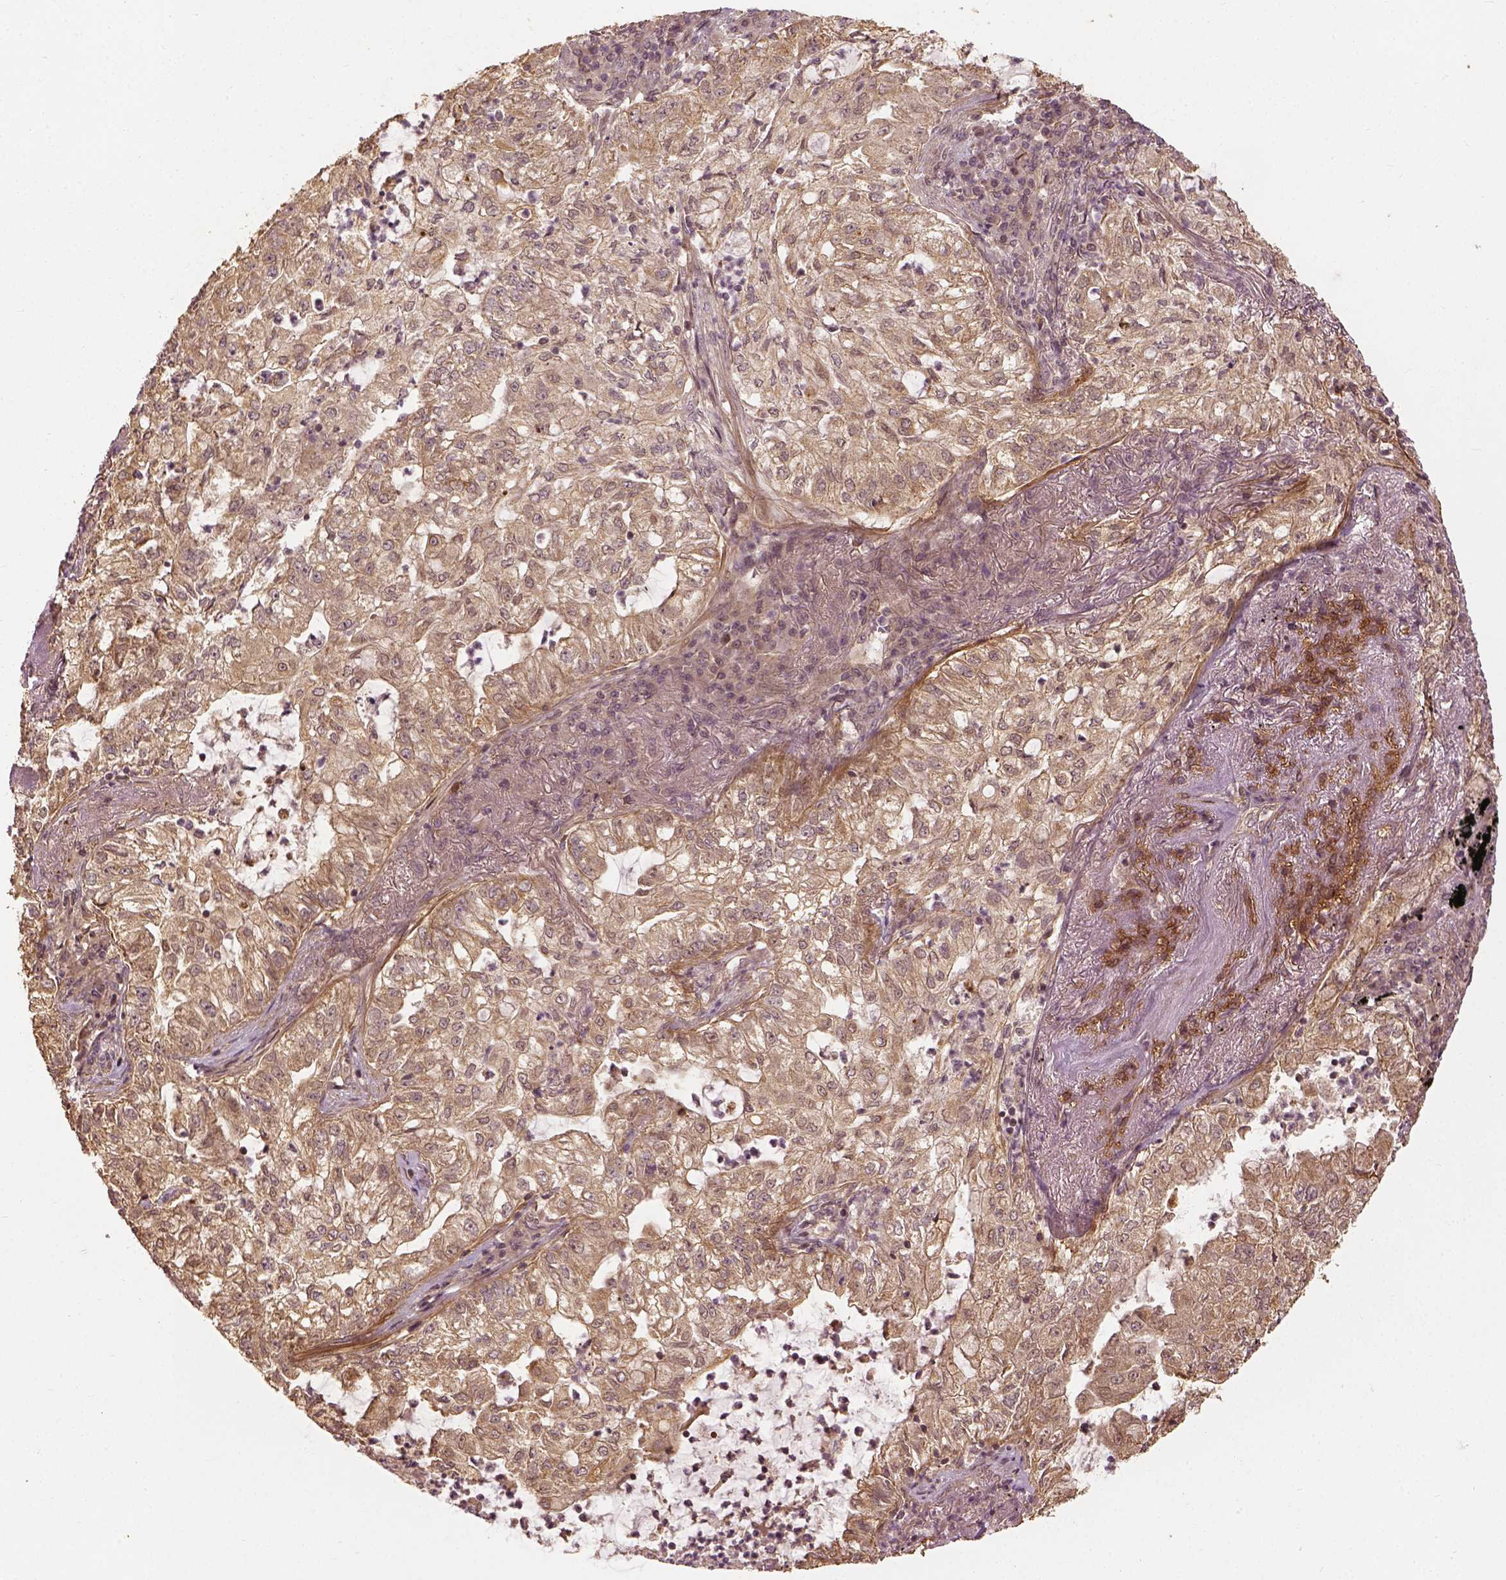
{"staining": {"intensity": "weak", "quantity": ">75%", "location": "cytoplasmic/membranous"}, "tissue": "lung cancer", "cell_type": "Tumor cells", "image_type": "cancer", "snomed": [{"axis": "morphology", "description": "Adenocarcinoma, NOS"}, {"axis": "topography", "description": "Lung"}], "caption": "IHC (DAB) staining of adenocarcinoma (lung) displays weak cytoplasmic/membranous protein expression in about >75% of tumor cells.", "gene": "VEGFA", "patient": {"sex": "female", "age": 73}}